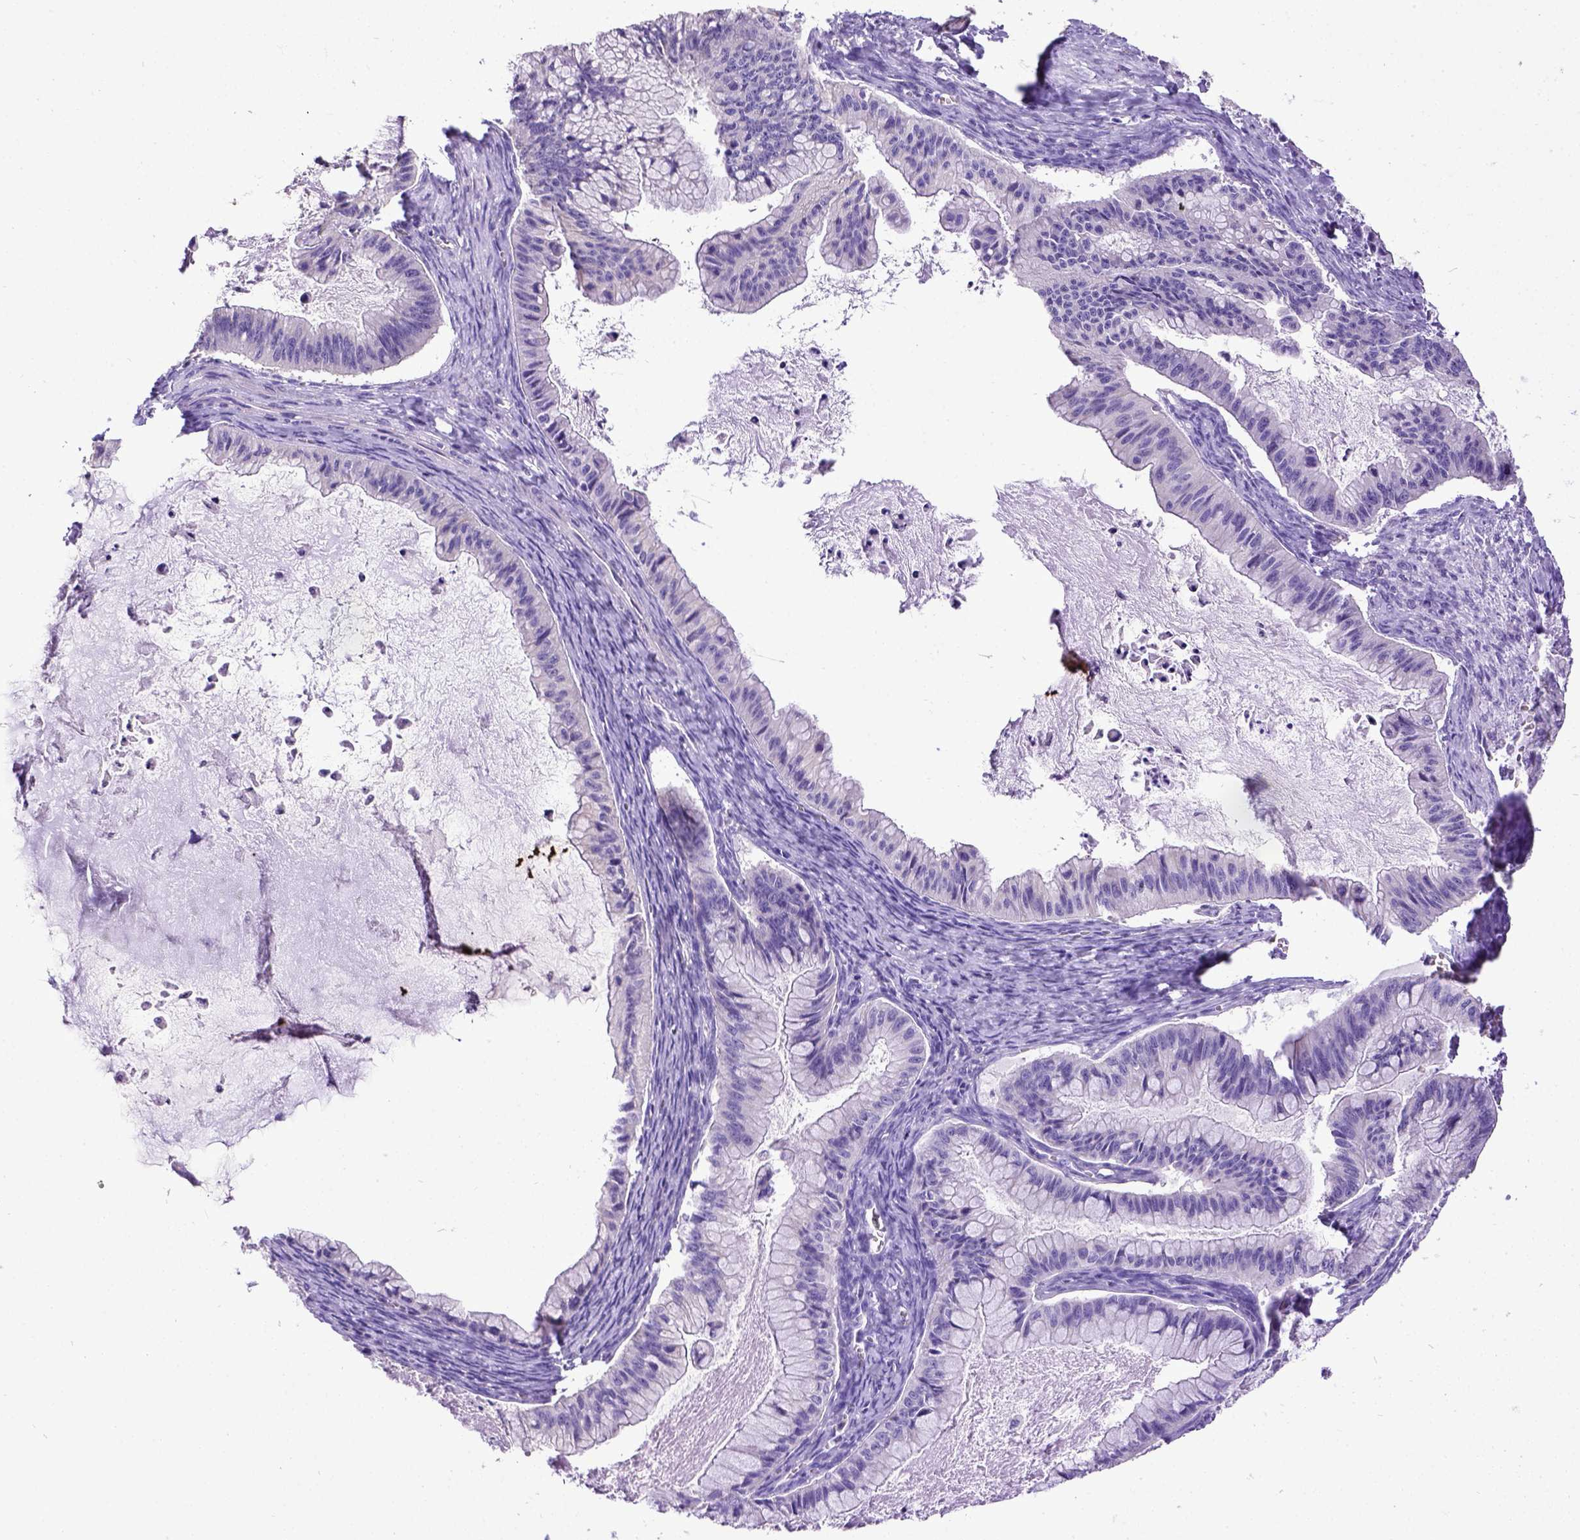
{"staining": {"intensity": "negative", "quantity": "none", "location": "none"}, "tissue": "ovarian cancer", "cell_type": "Tumor cells", "image_type": "cancer", "snomed": [{"axis": "morphology", "description": "Cystadenocarcinoma, mucinous, NOS"}, {"axis": "topography", "description": "Ovary"}], "caption": "There is no significant staining in tumor cells of ovarian mucinous cystadenocarcinoma.", "gene": "SPEF1", "patient": {"sex": "female", "age": 72}}